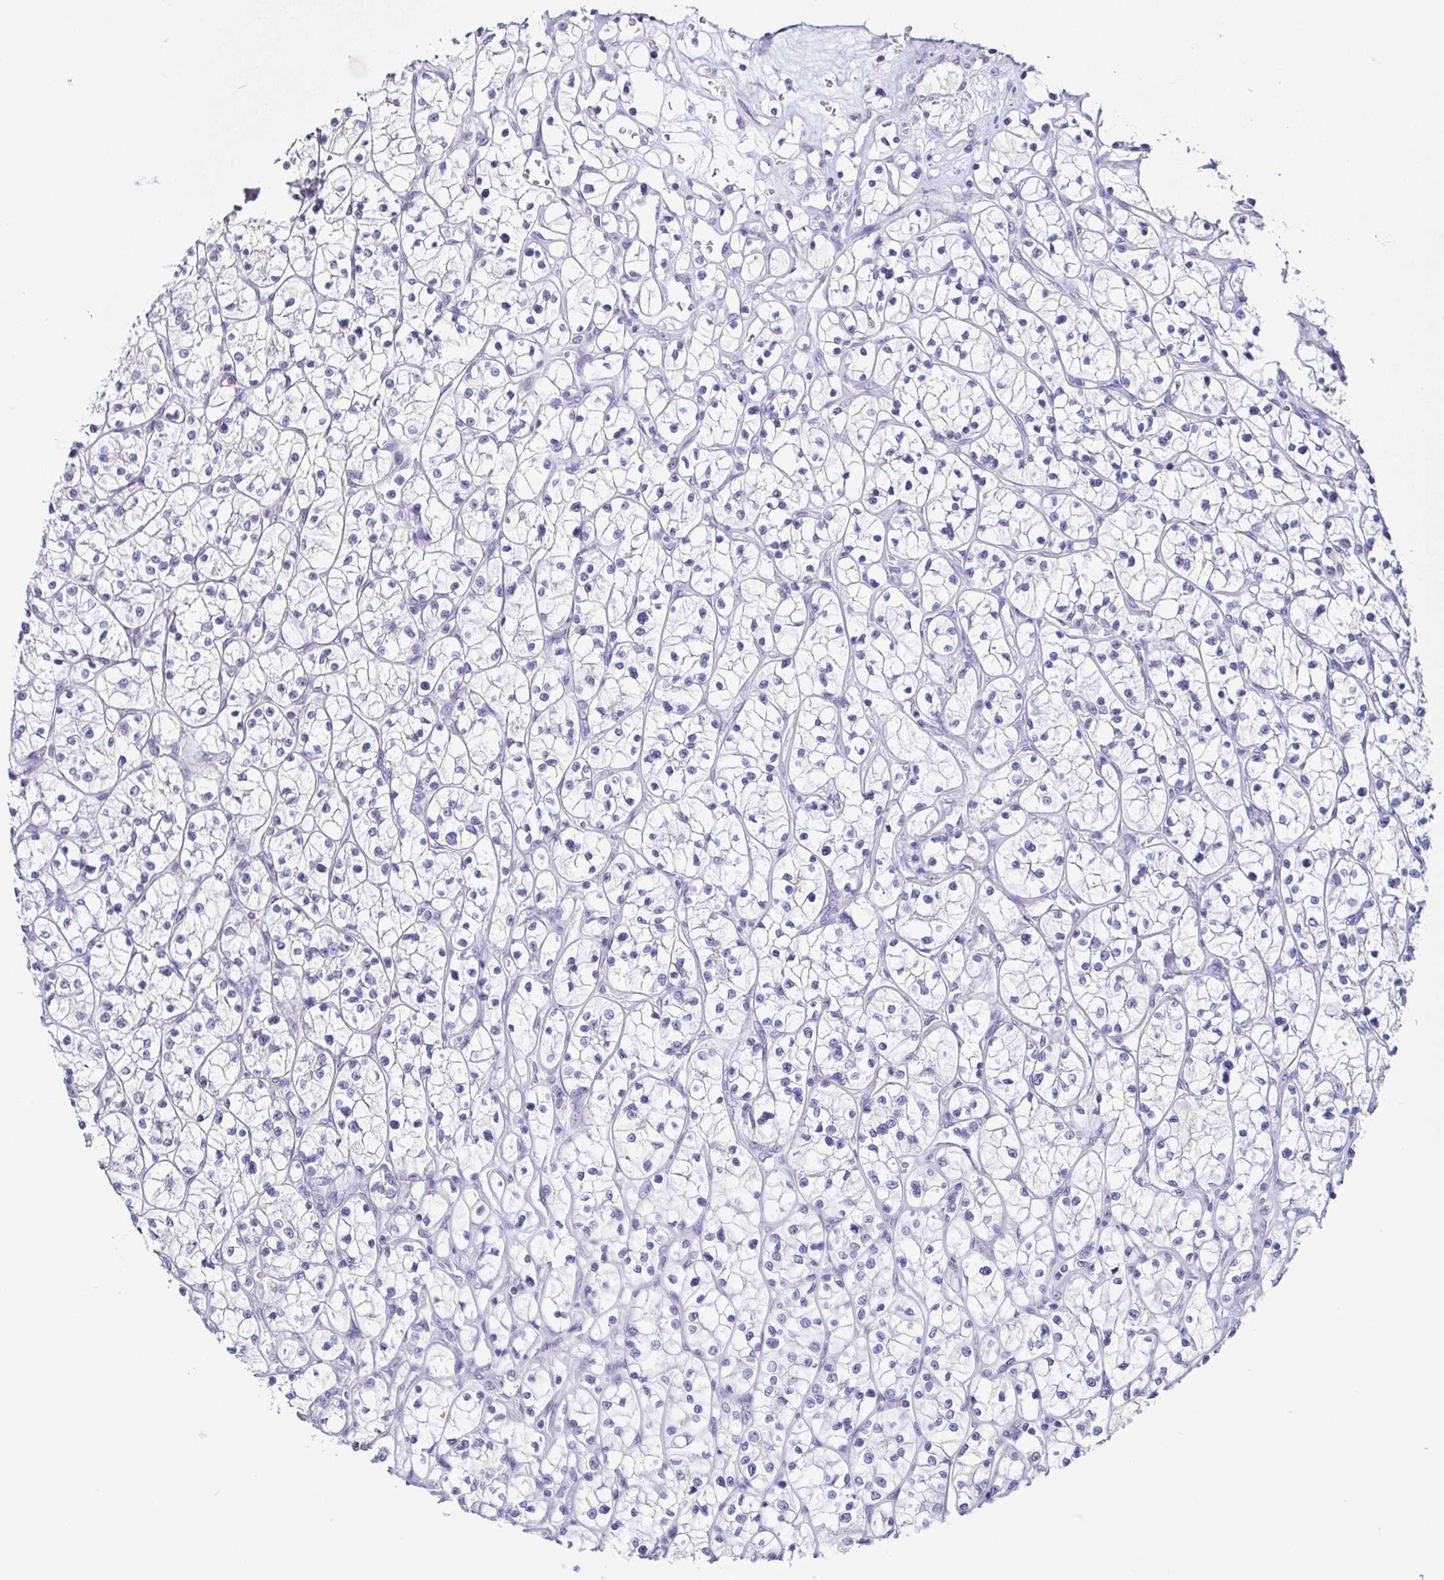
{"staining": {"intensity": "negative", "quantity": "none", "location": "none"}, "tissue": "renal cancer", "cell_type": "Tumor cells", "image_type": "cancer", "snomed": [{"axis": "morphology", "description": "Adenocarcinoma, NOS"}, {"axis": "topography", "description": "Kidney"}], "caption": "Tumor cells show no significant staining in adenocarcinoma (renal).", "gene": "TP73", "patient": {"sex": "female", "age": 64}}